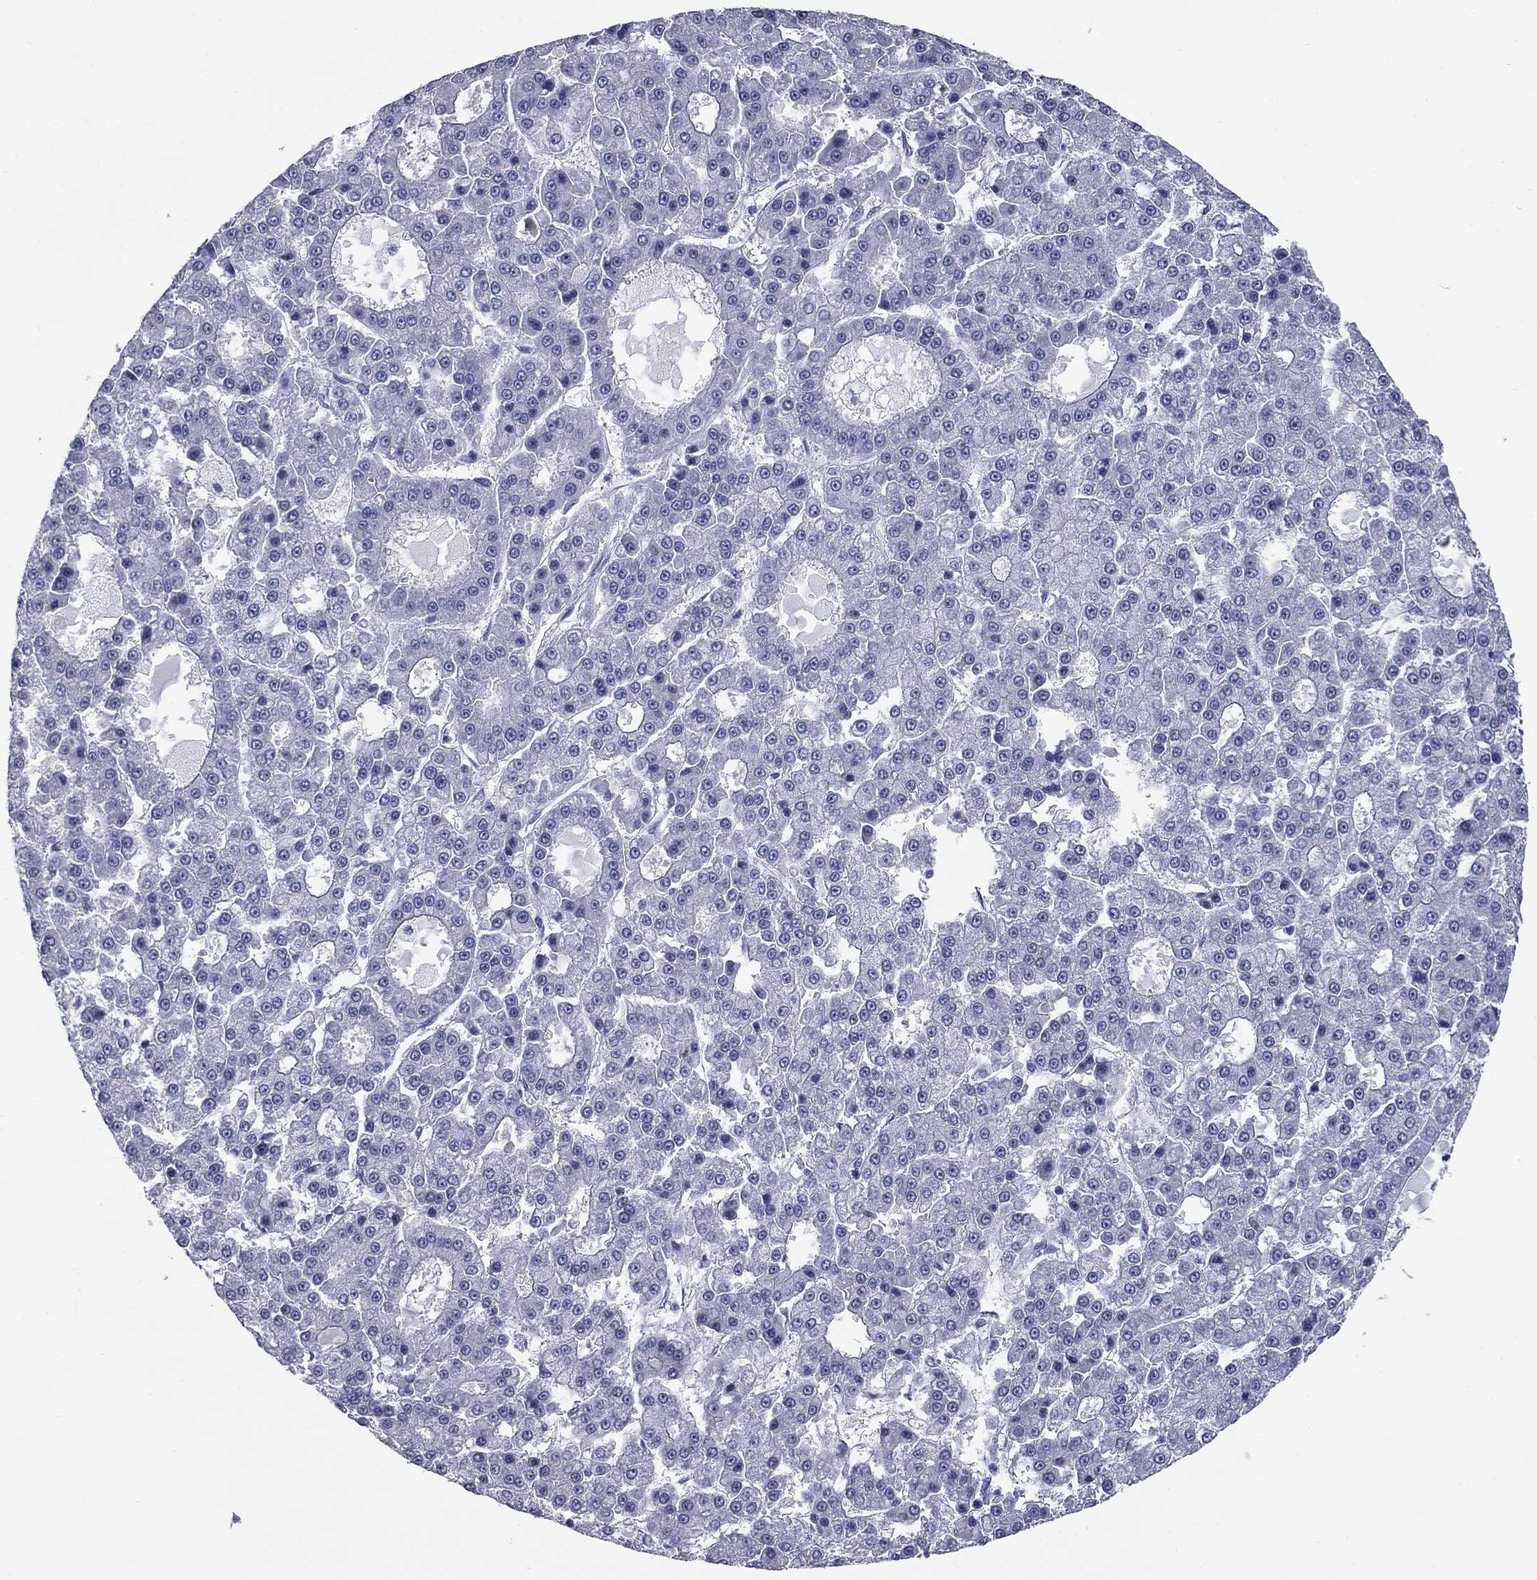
{"staining": {"intensity": "negative", "quantity": "none", "location": "none"}, "tissue": "liver cancer", "cell_type": "Tumor cells", "image_type": "cancer", "snomed": [{"axis": "morphology", "description": "Carcinoma, Hepatocellular, NOS"}, {"axis": "topography", "description": "Liver"}], "caption": "Micrograph shows no protein positivity in tumor cells of liver hepatocellular carcinoma tissue.", "gene": "NPPA", "patient": {"sex": "male", "age": 70}}